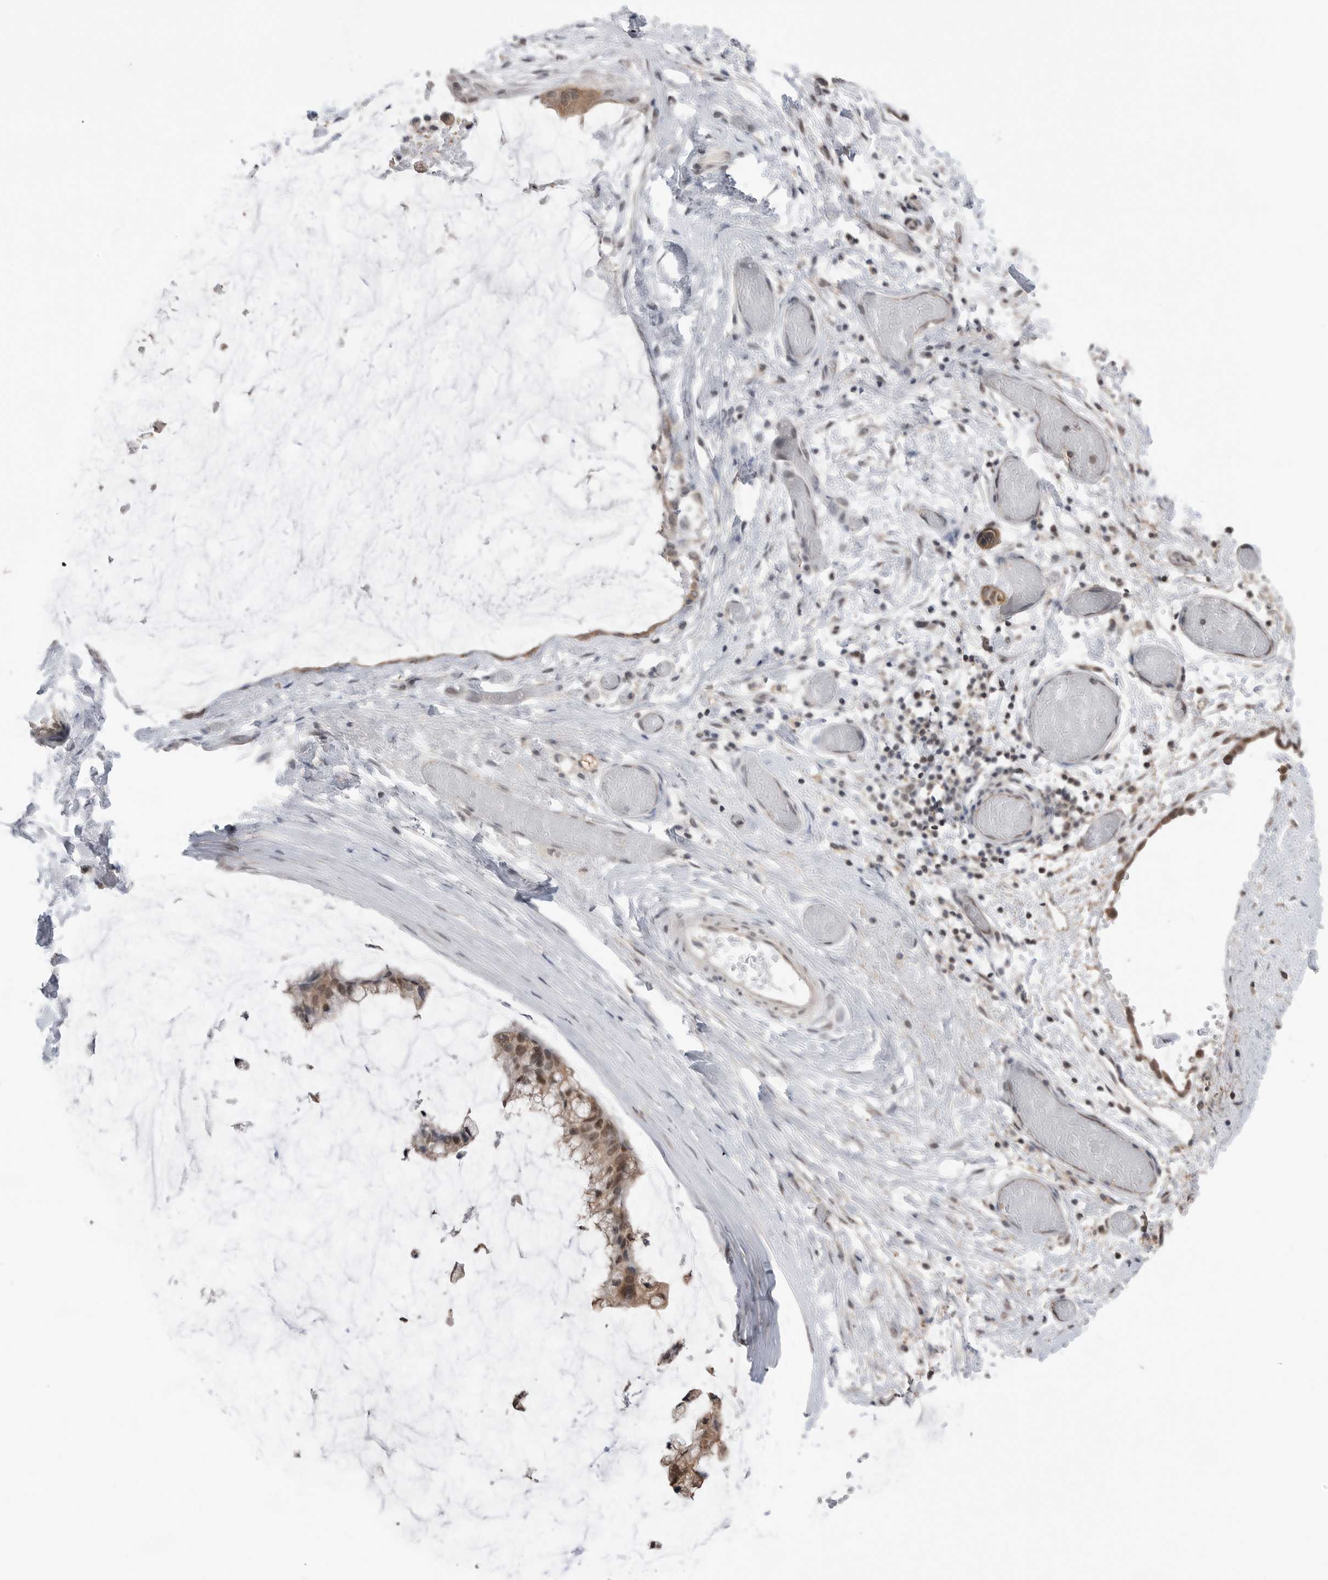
{"staining": {"intensity": "weak", "quantity": ">75%", "location": "cytoplasmic/membranous,nuclear"}, "tissue": "ovarian cancer", "cell_type": "Tumor cells", "image_type": "cancer", "snomed": [{"axis": "morphology", "description": "Cystadenocarcinoma, mucinous, NOS"}, {"axis": "topography", "description": "Ovary"}], "caption": "High-magnification brightfield microscopy of ovarian cancer (mucinous cystadenocarcinoma) stained with DAB (brown) and counterstained with hematoxylin (blue). tumor cells exhibit weak cytoplasmic/membranous and nuclear expression is seen in about>75% of cells.", "gene": "PEAK1", "patient": {"sex": "female", "age": 39}}